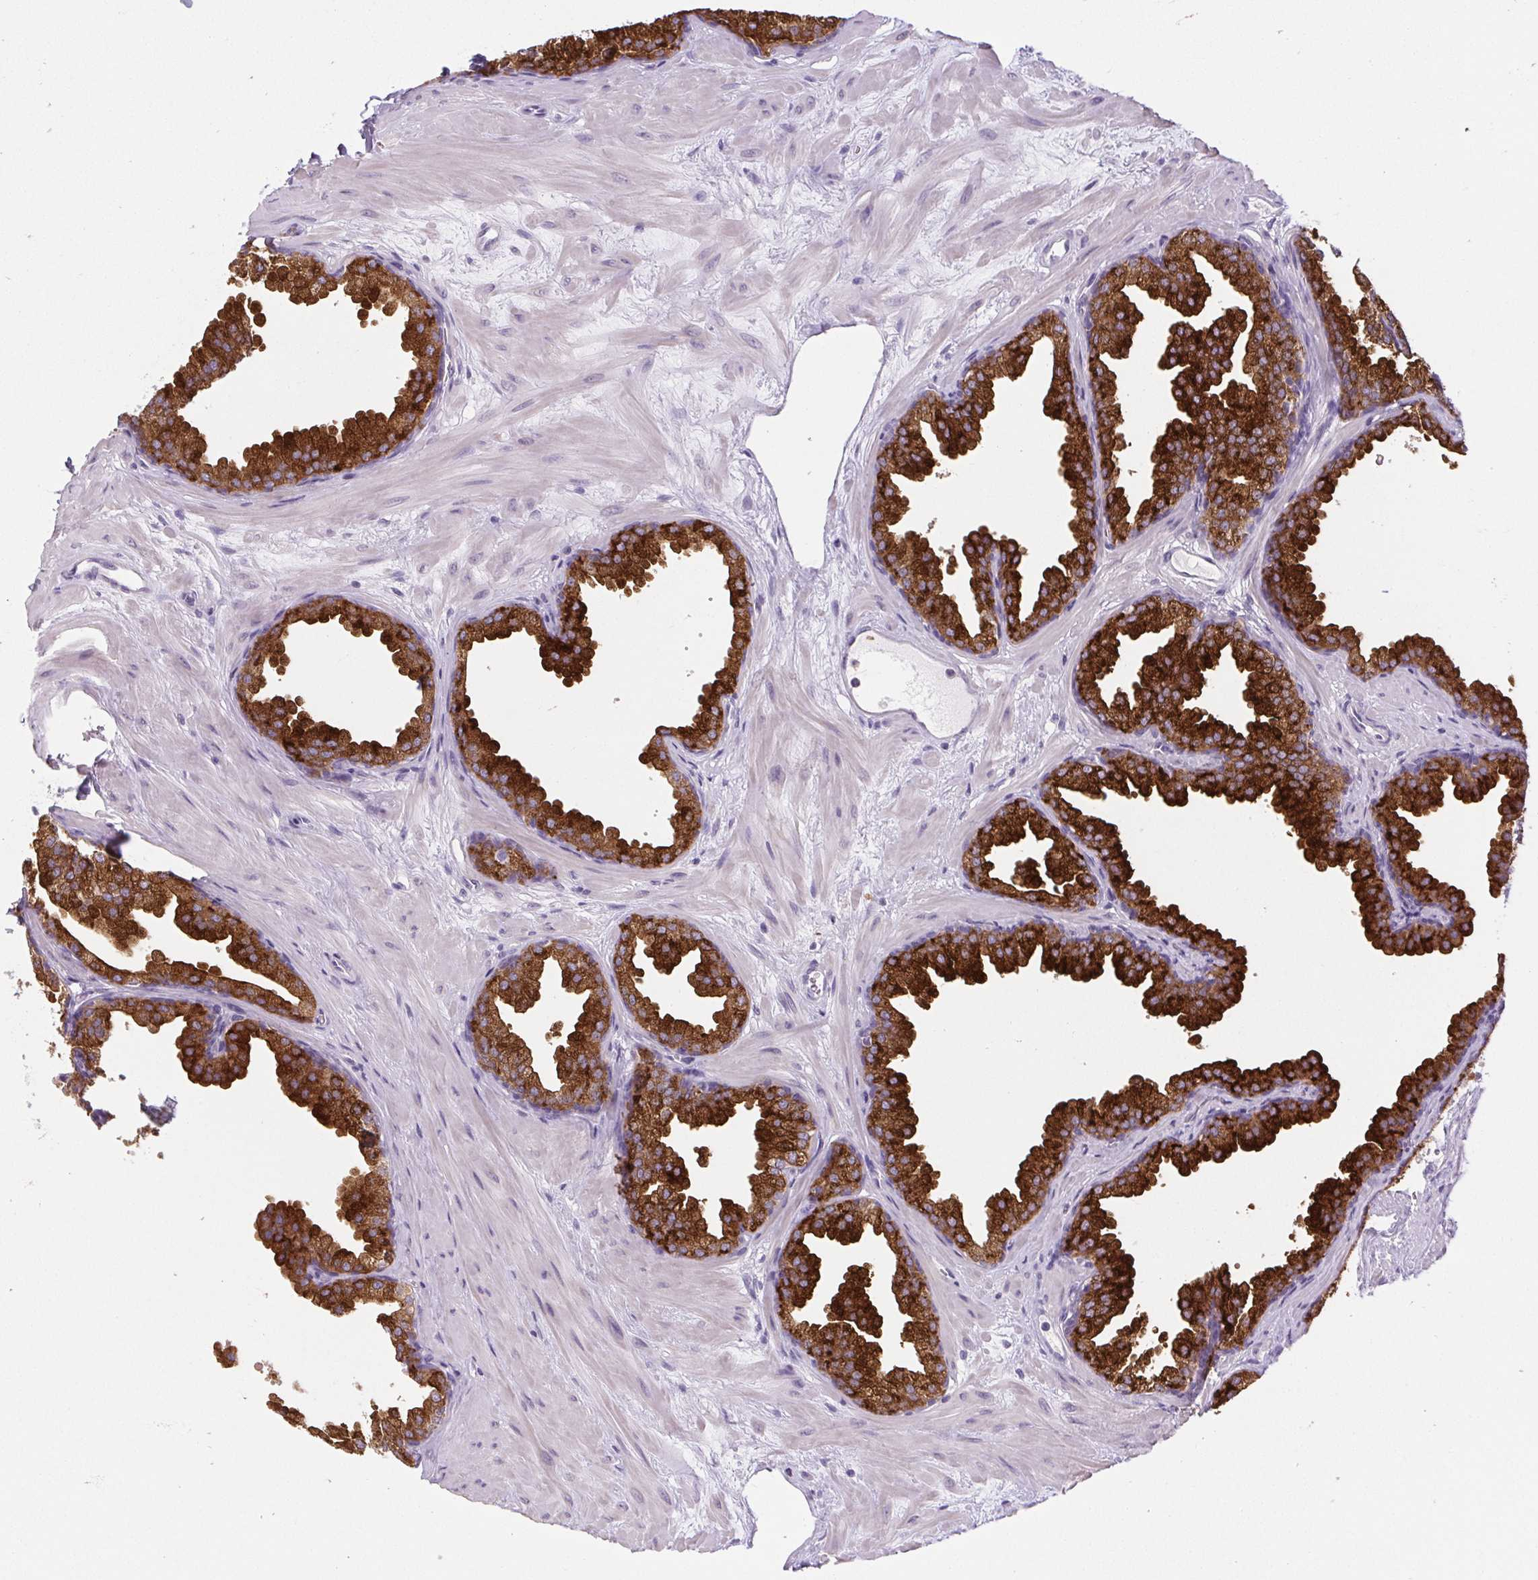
{"staining": {"intensity": "strong", "quantity": "25%-75%", "location": "cytoplasmic/membranous"}, "tissue": "prostate", "cell_type": "Glandular cells", "image_type": "normal", "snomed": [{"axis": "morphology", "description": "Normal tissue, NOS"}, {"axis": "topography", "description": "Prostate"}], "caption": "Protein expression analysis of unremarkable human prostate reveals strong cytoplasmic/membranous expression in approximately 25%-75% of glandular cells. (IHC, brightfield microscopy, high magnification).", "gene": "BCAS1", "patient": {"sex": "male", "age": 37}}